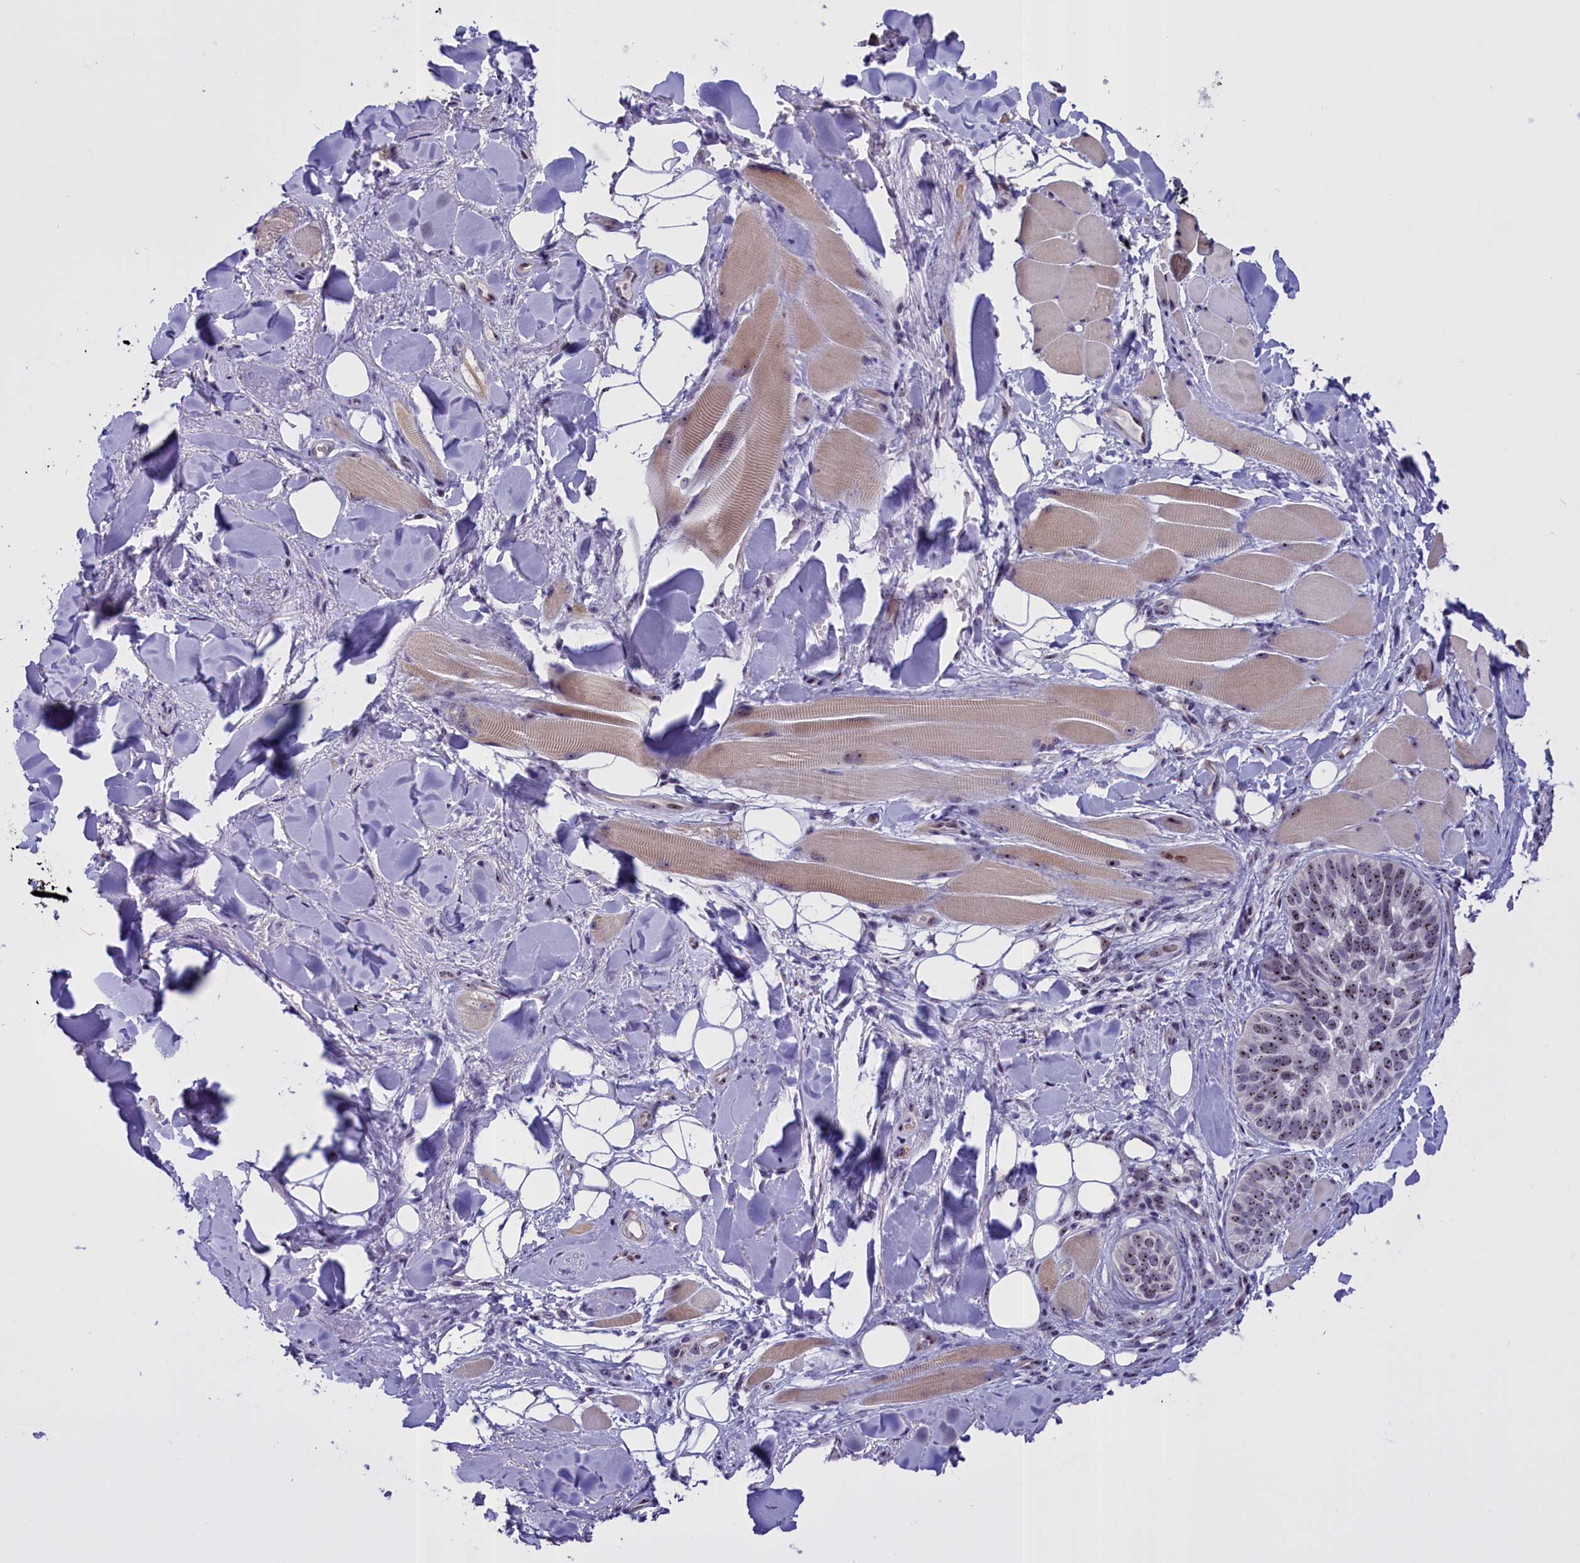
{"staining": {"intensity": "moderate", "quantity": ">75%", "location": "nuclear"}, "tissue": "skin cancer", "cell_type": "Tumor cells", "image_type": "cancer", "snomed": [{"axis": "morphology", "description": "Basal cell carcinoma"}, {"axis": "topography", "description": "Skin"}], "caption": "Protein staining demonstrates moderate nuclear expression in about >75% of tumor cells in basal cell carcinoma (skin).", "gene": "TBL3", "patient": {"sex": "male", "age": 62}}